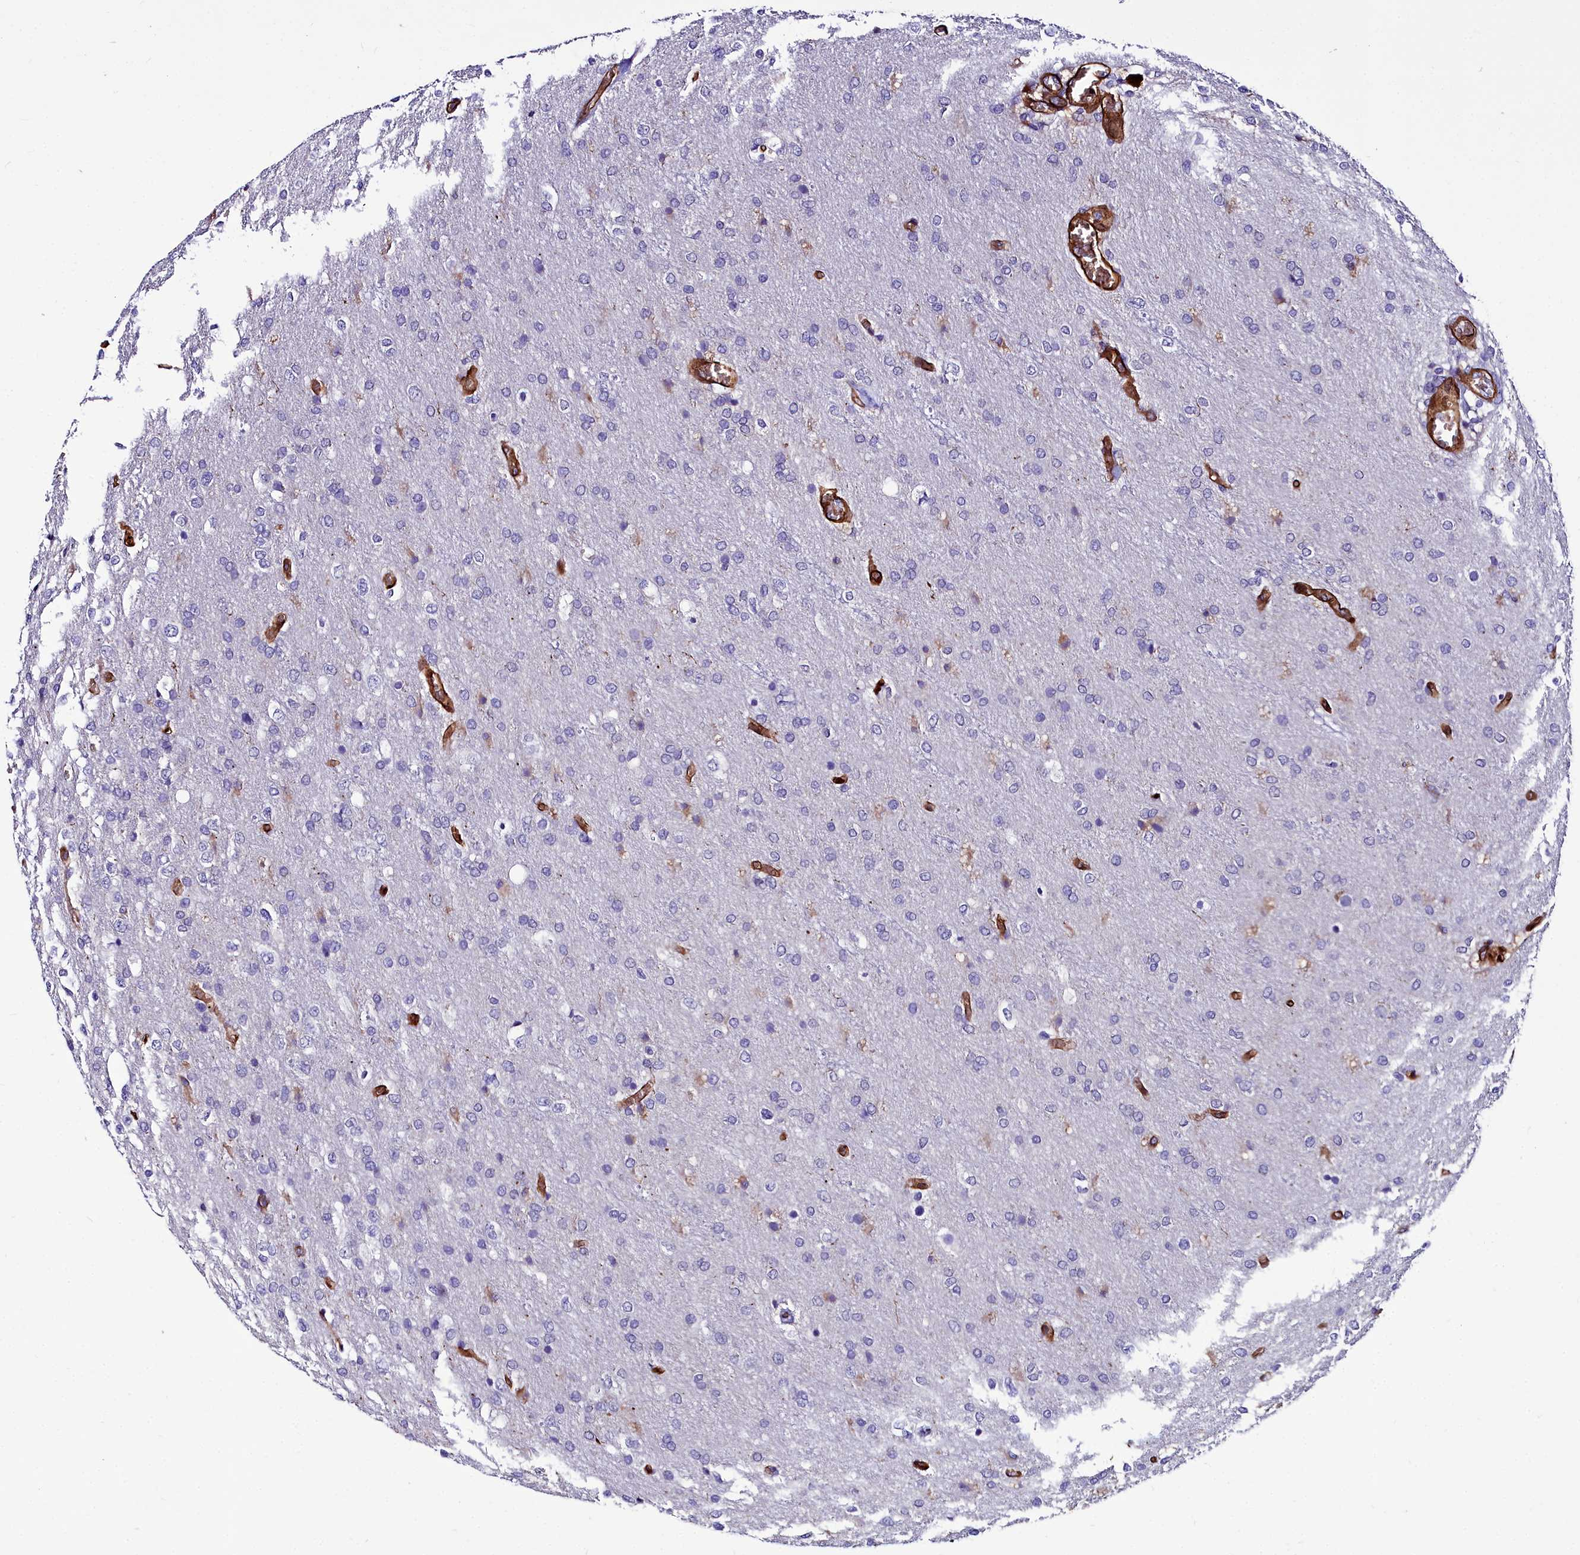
{"staining": {"intensity": "negative", "quantity": "none", "location": "none"}, "tissue": "glioma", "cell_type": "Tumor cells", "image_type": "cancer", "snomed": [{"axis": "morphology", "description": "Glioma, malignant, High grade"}, {"axis": "topography", "description": "Brain"}], "caption": "A high-resolution photomicrograph shows immunohistochemistry staining of glioma, which displays no significant staining in tumor cells.", "gene": "CYP4F11", "patient": {"sex": "female", "age": 74}}